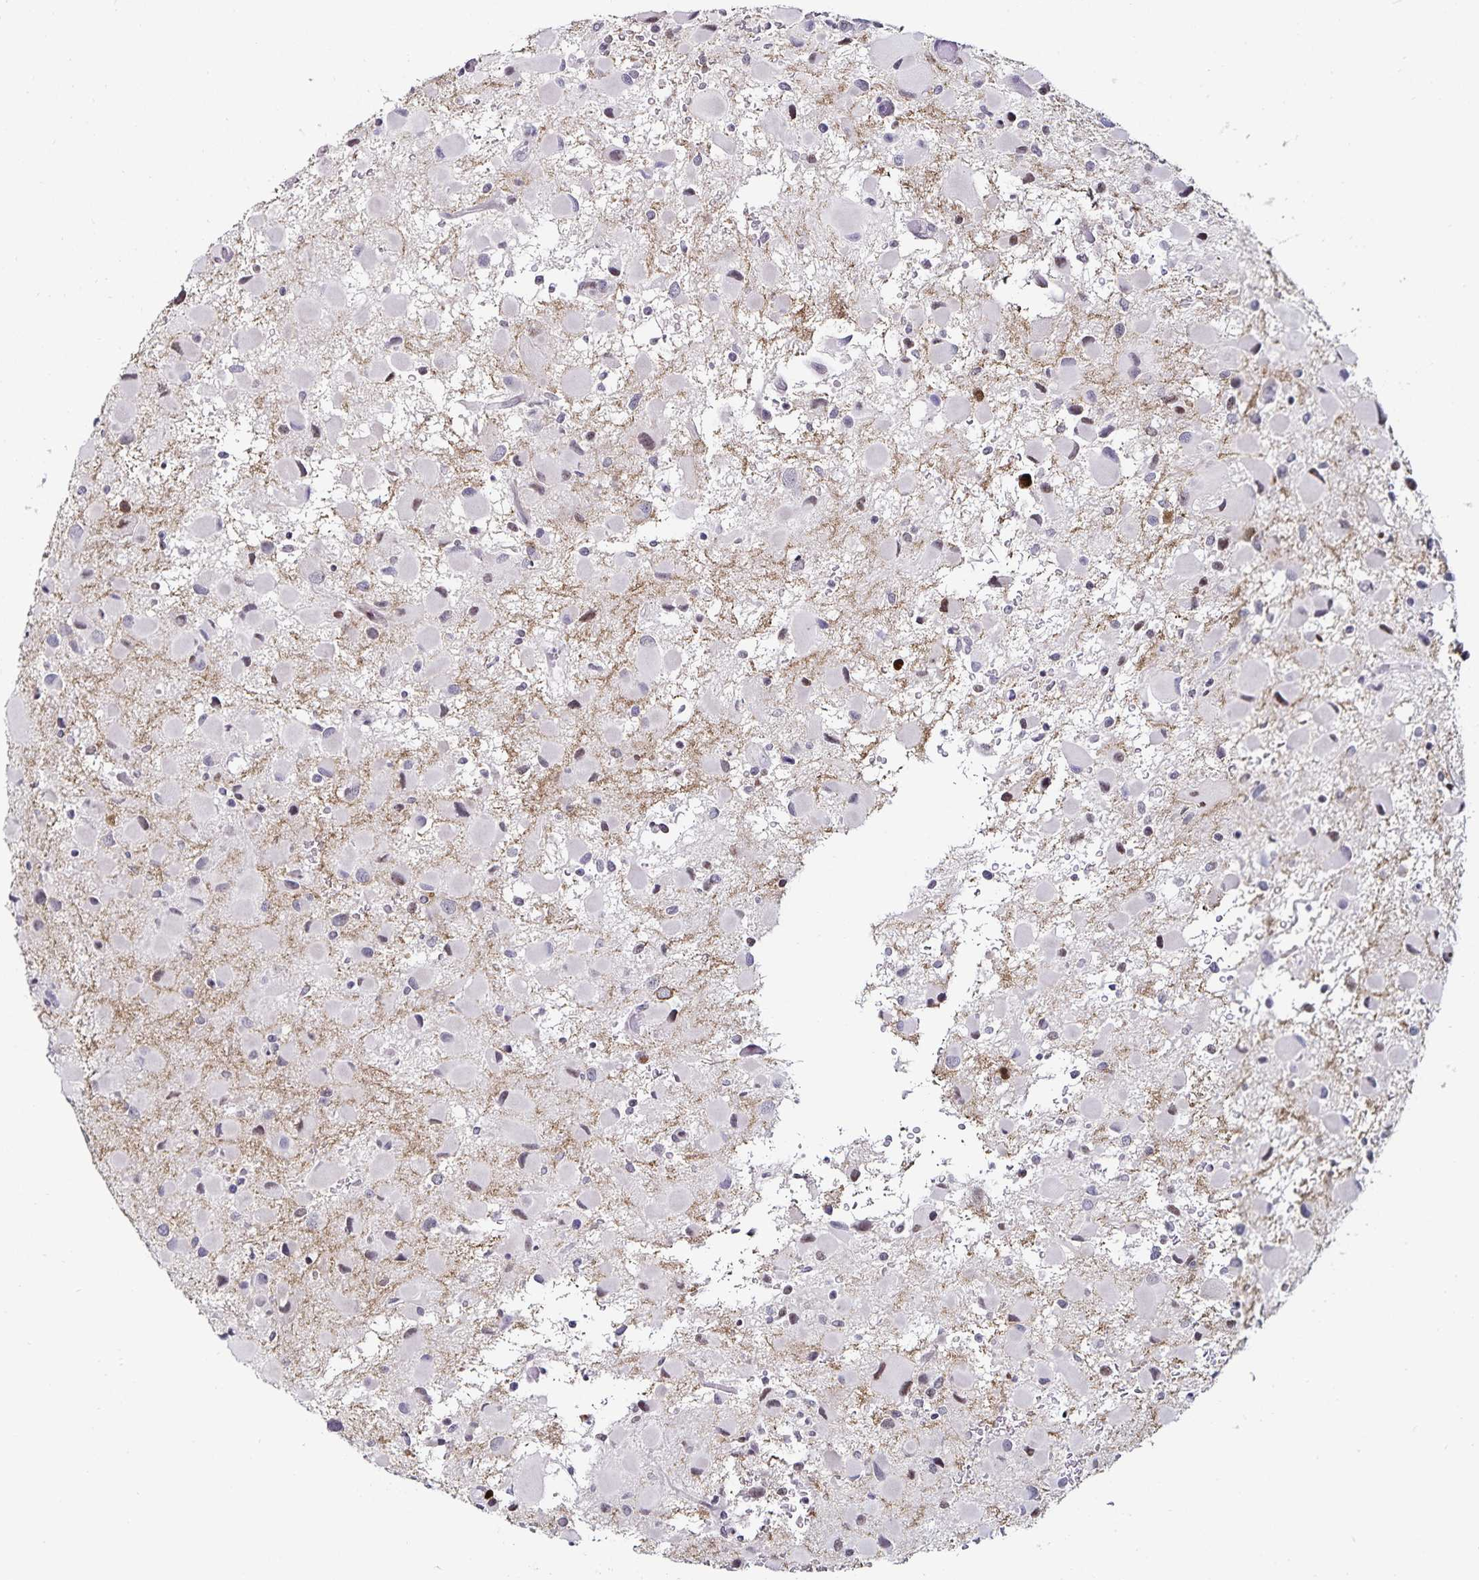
{"staining": {"intensity": "negative", "quantity": "none", "location": "none"}, "tissue": "glioma", "cell_type": "Tumor cells", "image_type": "cancer", "snomed": [{"axis": "morphology", "description": "Glioma, malignant, Low grade"}, {"axis": "topography", "description": "Brain"}], "caption": "Human glioma stained for a protein using immunohistochemistry exhibits no staining in tumor cells.", "gene": "ANLN", "patient": {"sex": "female", "age": 32}}